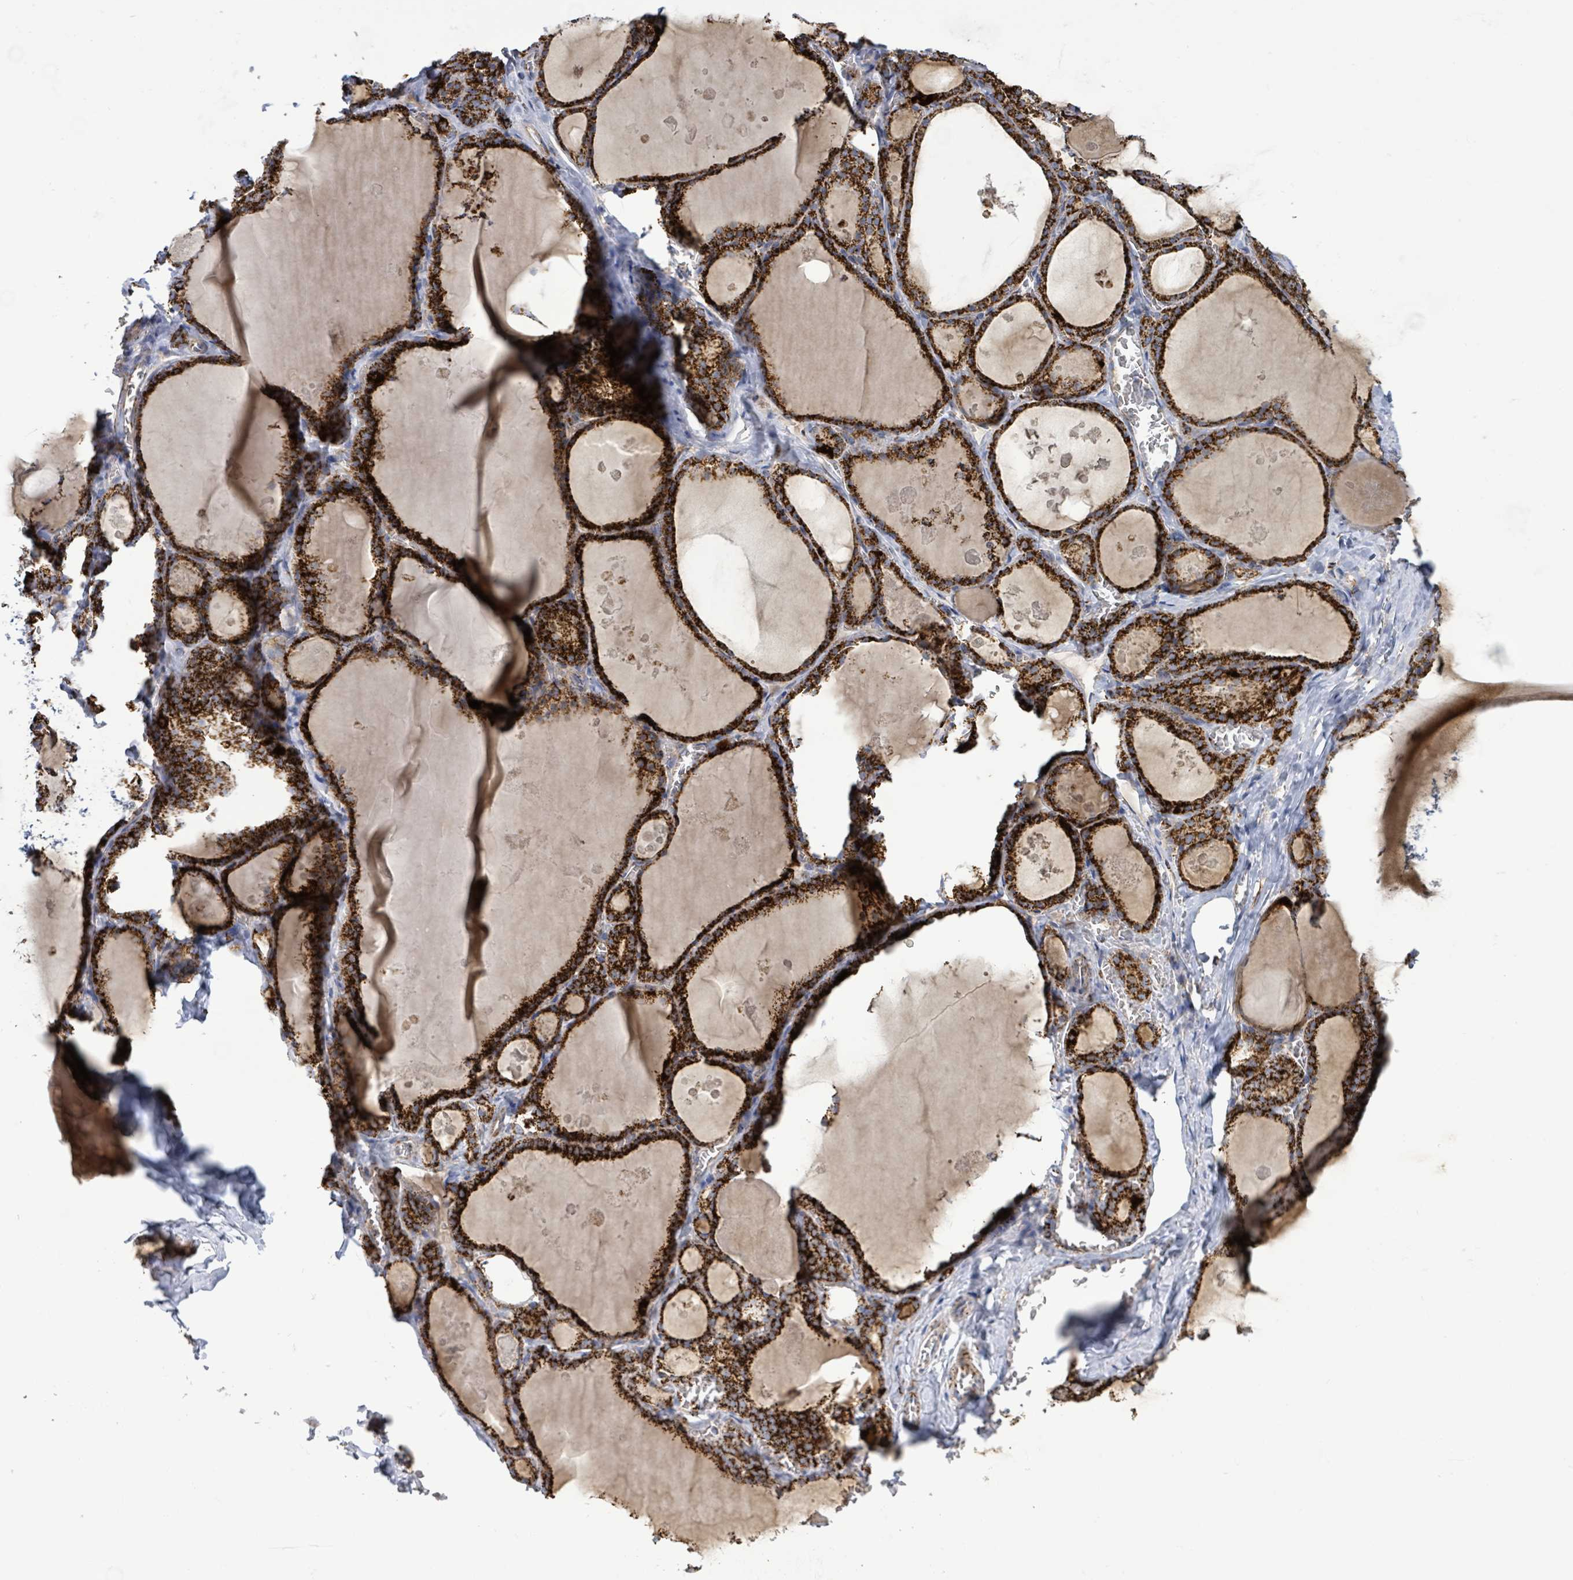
{"staining": {"intensity": "strong", "quantity": ">75%", "location": "cytoplasmic/membranous"}, "tissue": "thyroid gland", "cell_type": "Glandular cells", "image_type": "normal", "snomed": [{"axis": "morphology", "description": "Normal tissue, NOS"}, {"axis": "topography", "description": "Thyroid gland"}], "caption": "Brown immunohistochemical staining in unremarkable thyroid gland reveals strong cytoplasmic/membranous staining in about >75% of glandular cells.", "gene": "SUCLG2", "patient": {"sex": "male", "age": 56}}